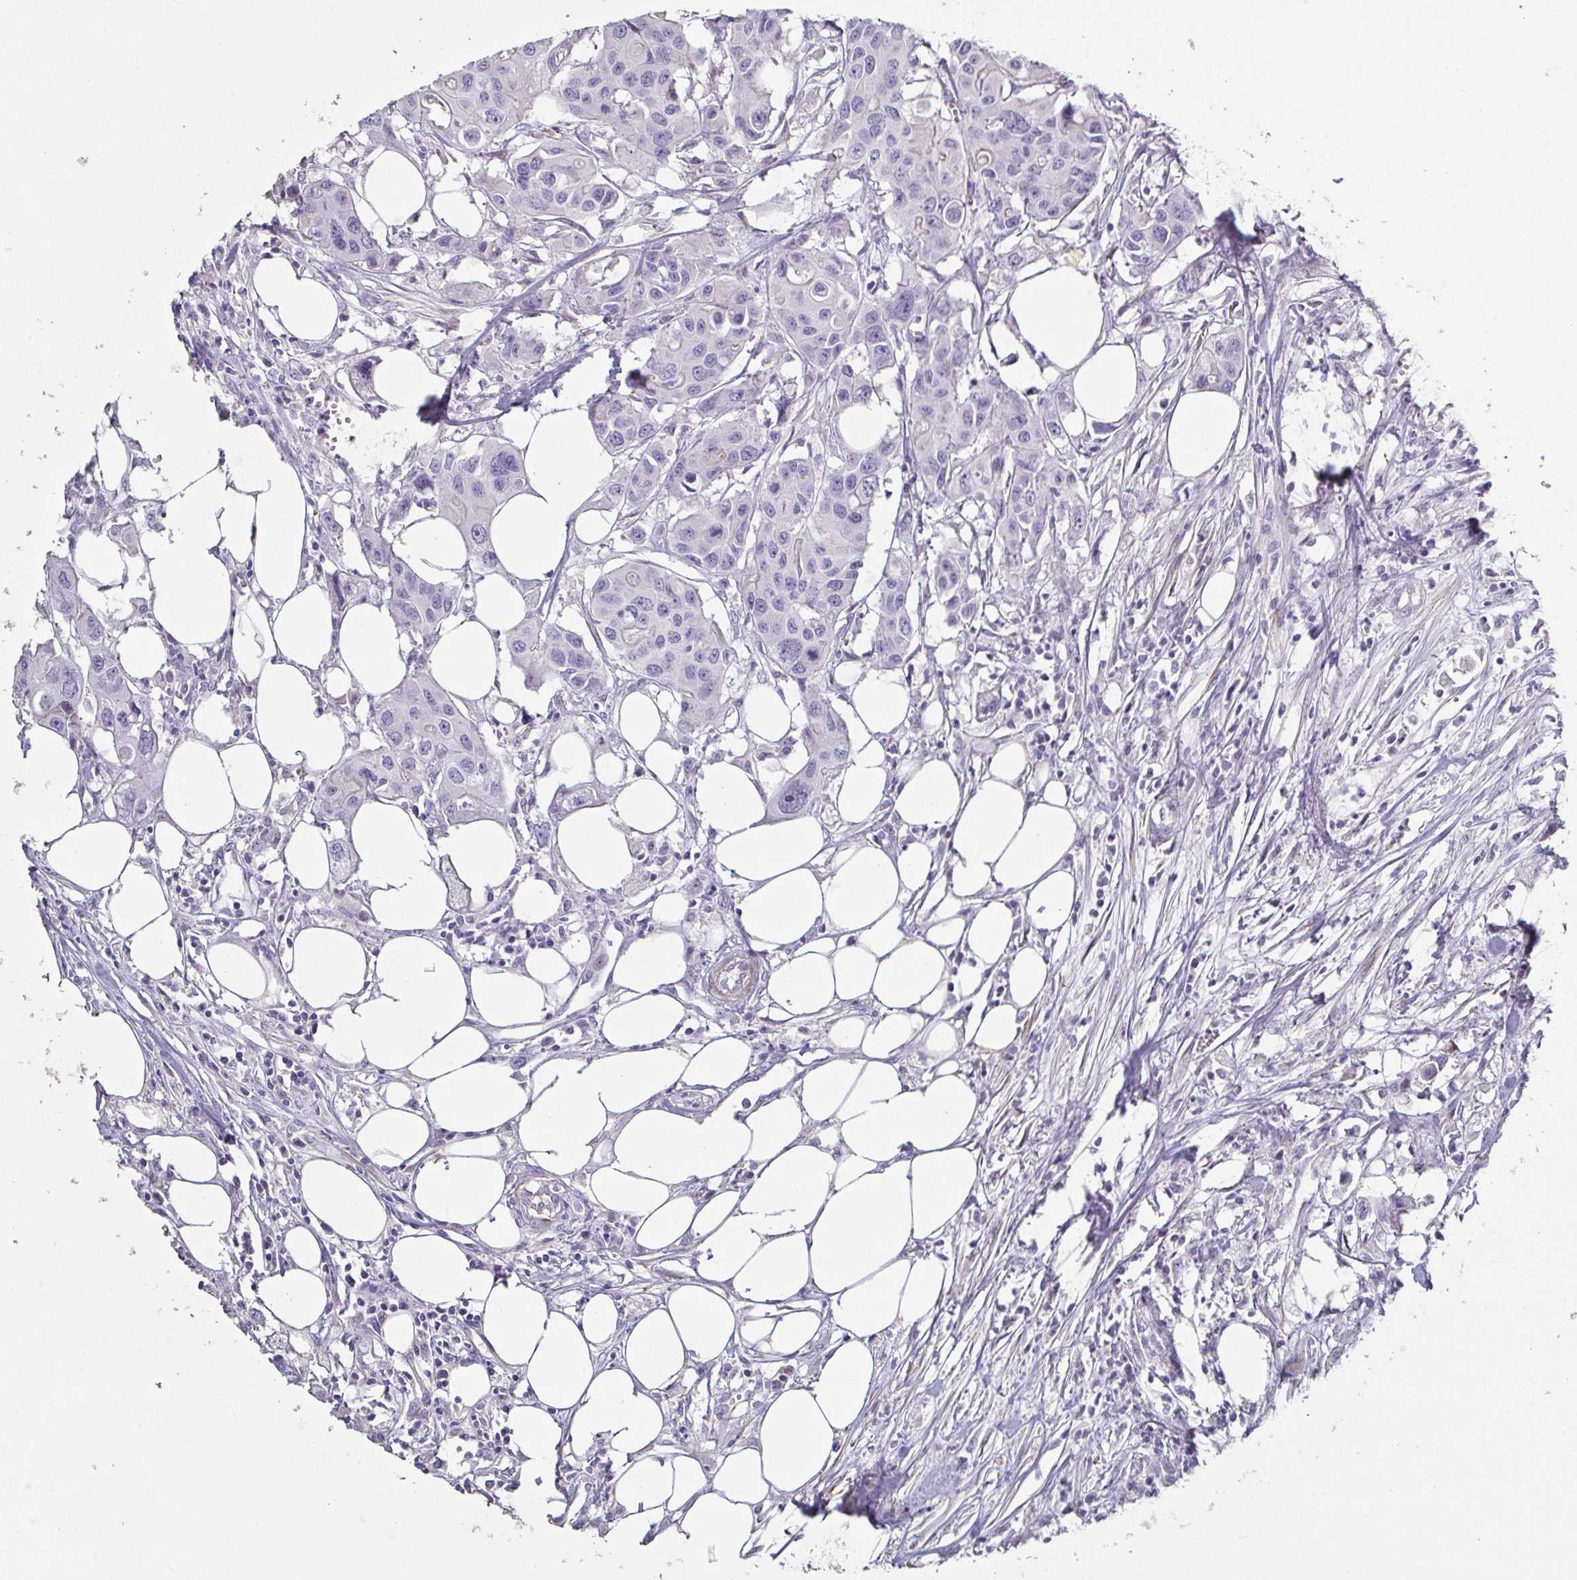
{"staining": {"intensity": "negative", "quantity": "none", "location": "none"}, "tissue": "colorectal cancer", "cell_type": "Tumor cells", "image_type": "cancer", "snomed": [{"axis": "morphology", "description": "Adenocarcinoma, NOS"}, {"axis": "topography", "description": "Colon"}], "caption": "Tumor cells show no significant protein staining in colorectal adenocarcinoma.", "gene": "OR5P3", "patient": {"sex": "male", "age": 77}}